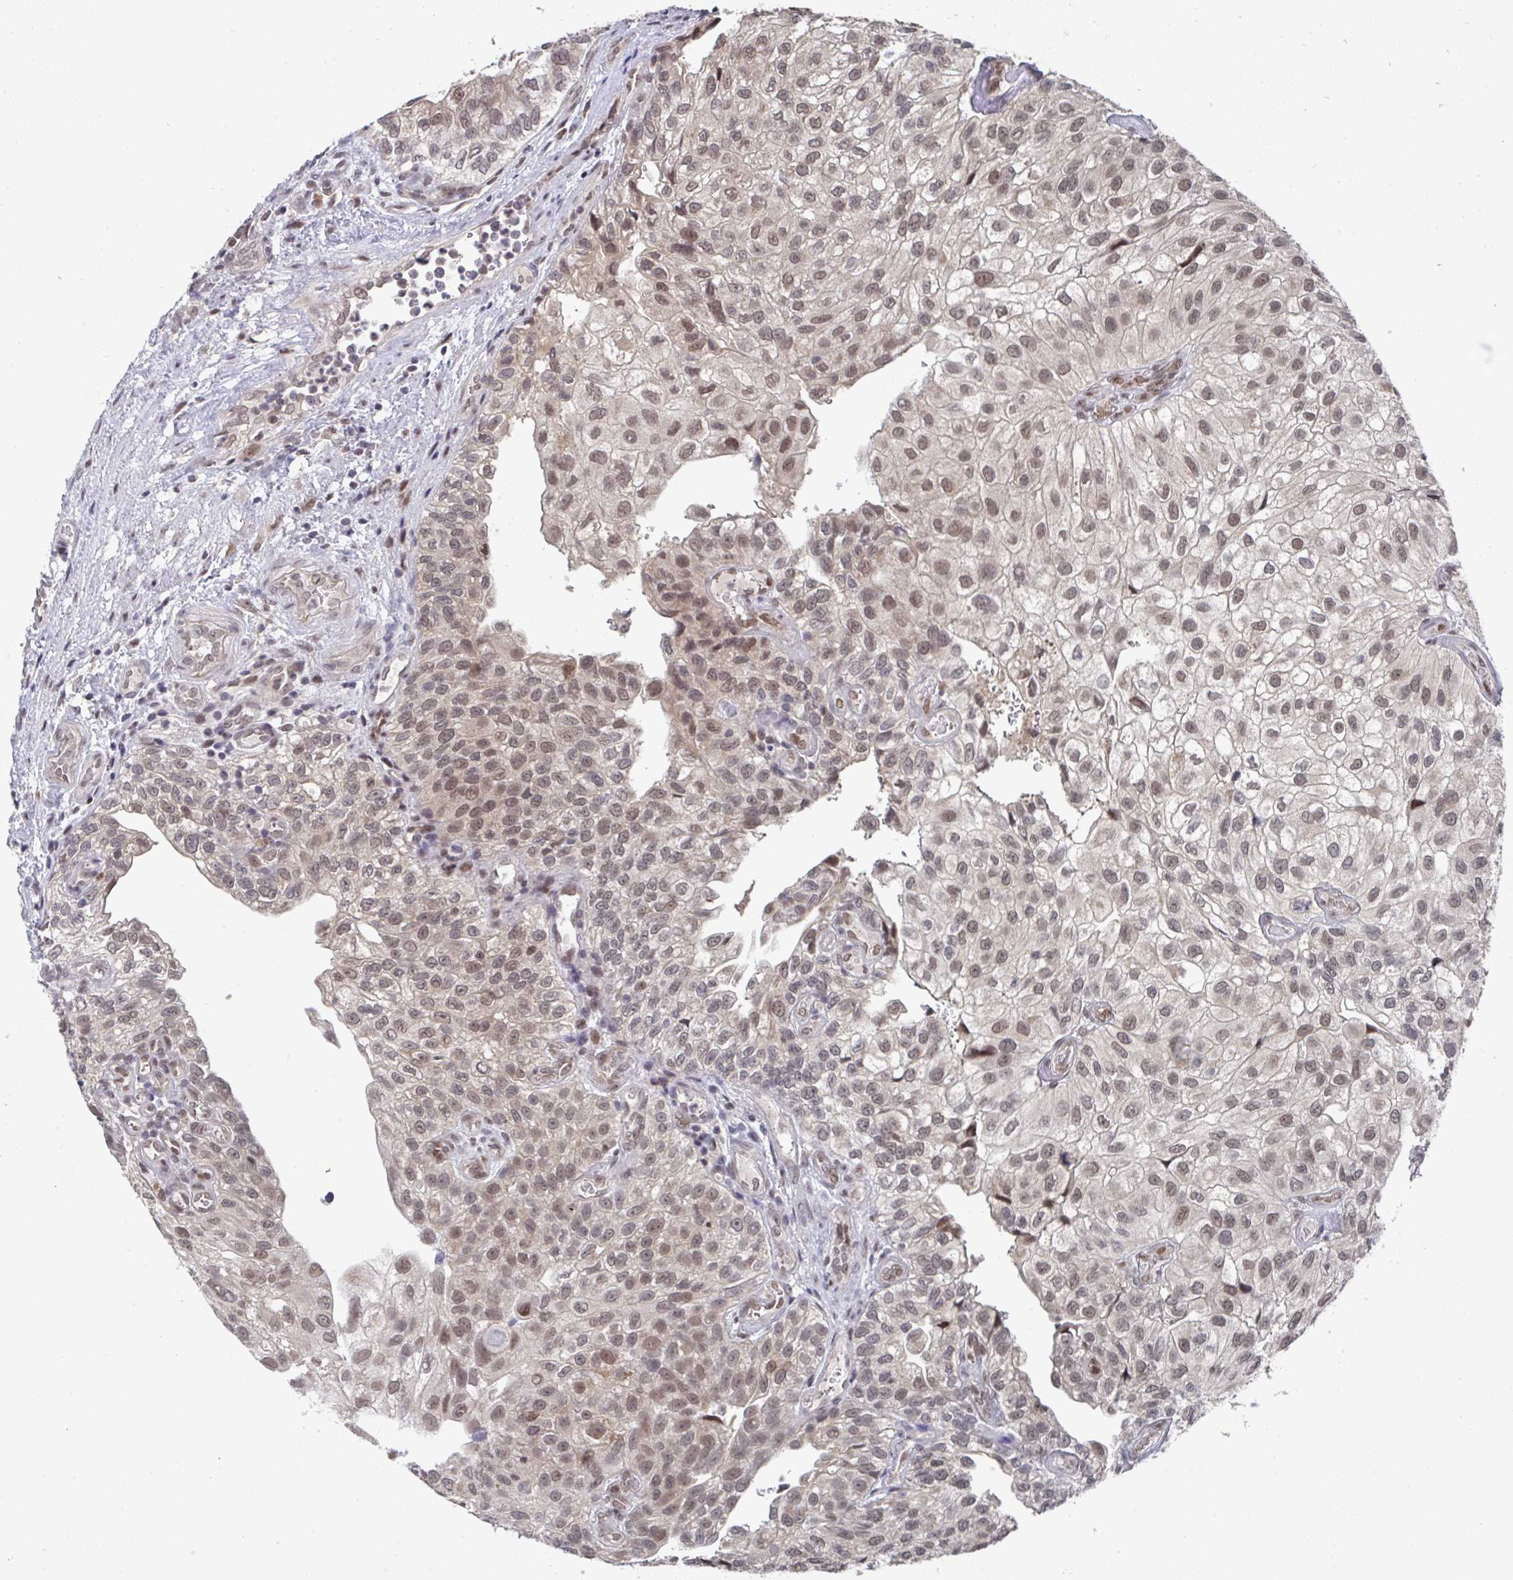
{"staining": {"intensity": "moderate", "quantity": ">75%", "location": "nuclear"}, "tissue": "urothelial cancer", "cell_type": "Tumor cells", "image_type": "cancer", "snomed": [{"axis": "morphology", "description": "Urothelial carcinoma, NOS"}, {"axis": "topography", "description": "Urinary bladder"}], "caption": "A photomicrograph of human urothelial cancer stained for a protein shows moderate nuclear brown staining in tumor cells.", "gene": "JMJD1C", "patient": {"sex": "male", "age": 87}}